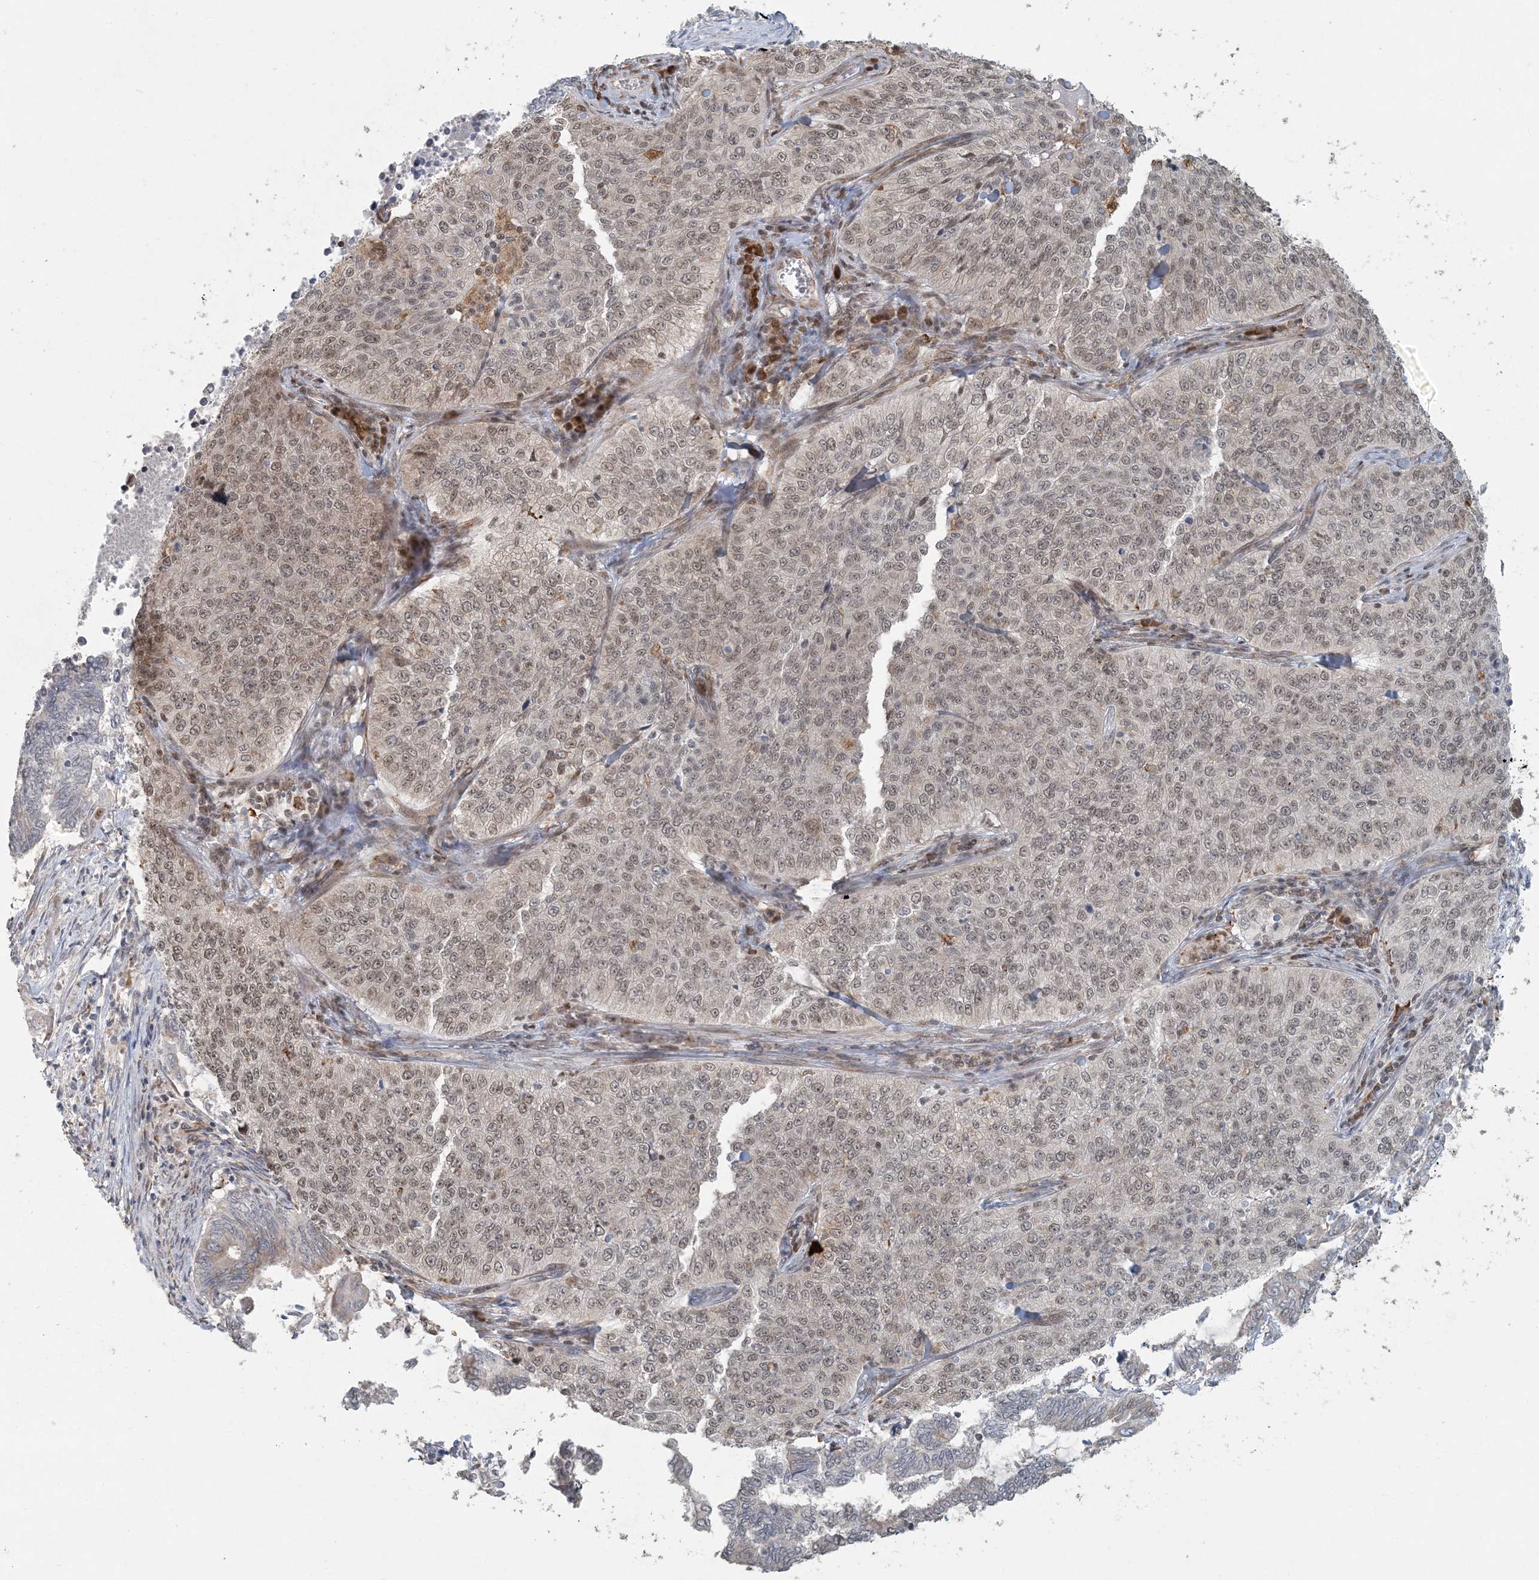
{"staining": {"intensity": "moderate", "quantity": ">75%", "location": "nuclear"}, "tissue": "cervical cancer", "cell_type": "Tumor cells", "image_type": "cancer", "snomed": [{"axis": "morphology", "description": "Squamous cell carcinoma, NOS"}, {"axis": "topography", "description": "Cervix"}], "caption": "Cervical cancer (squamous cell carcinoma) stained with a brown dye demonstrates moderate nuclear positive positivity in about >75% of tumor cells.", "gene": "AK9", "patient": {"sex": "female", "age": 35}}